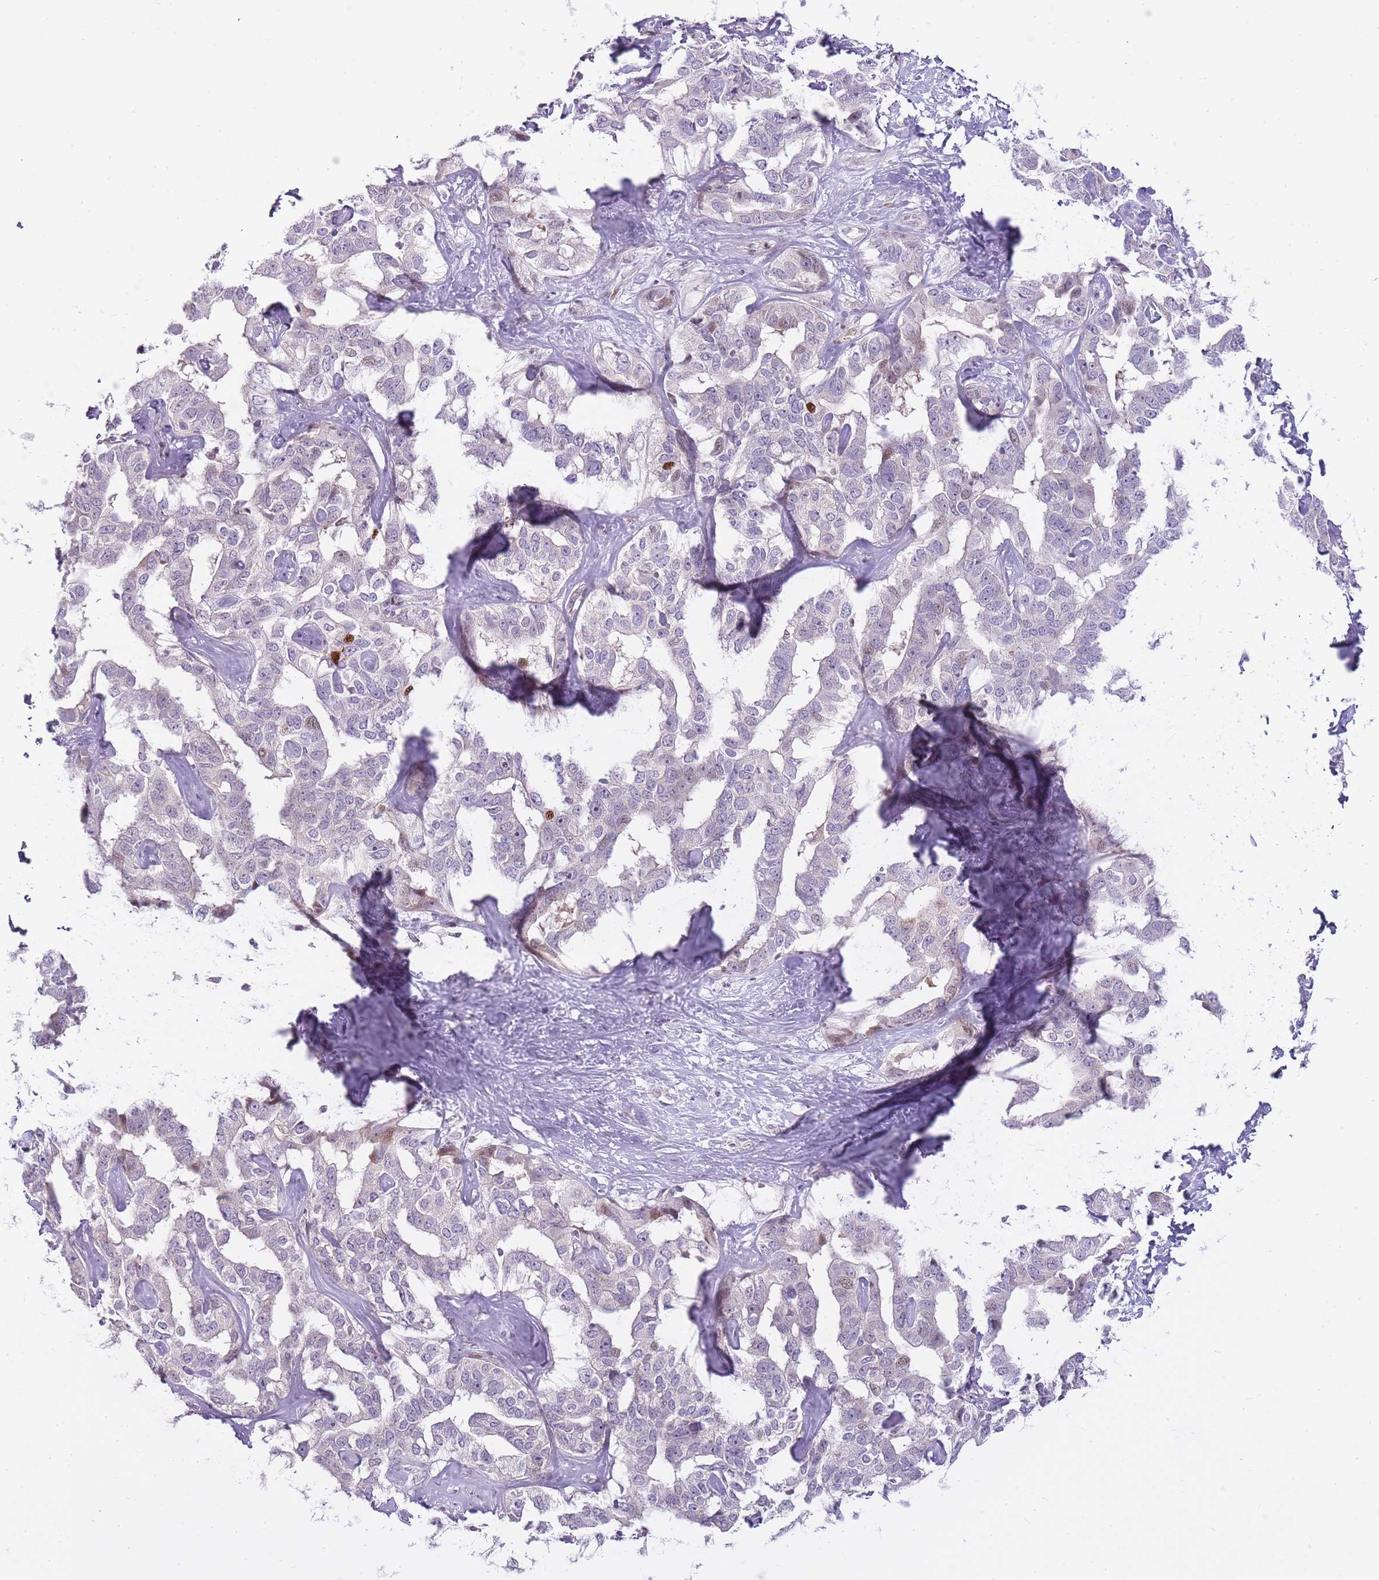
{"staining": {"intensity": "negative", "quantity": "none", "location": "none"}, "tissue": "liver cancer", "cell_type": "Tumor cells", "image_type": "cancer", "snomed": [{"axis": "morphology", "description": "Cholangiocarcinoma"}, {"axis": "topography", "description": "Liver"}], "caption": "This is an immunohistochemistry histopathology image of human liver cancer. There is no positivity in tumor cells.", "gene": "OGG1", "patient": {"sex": "male", "age": 59}}